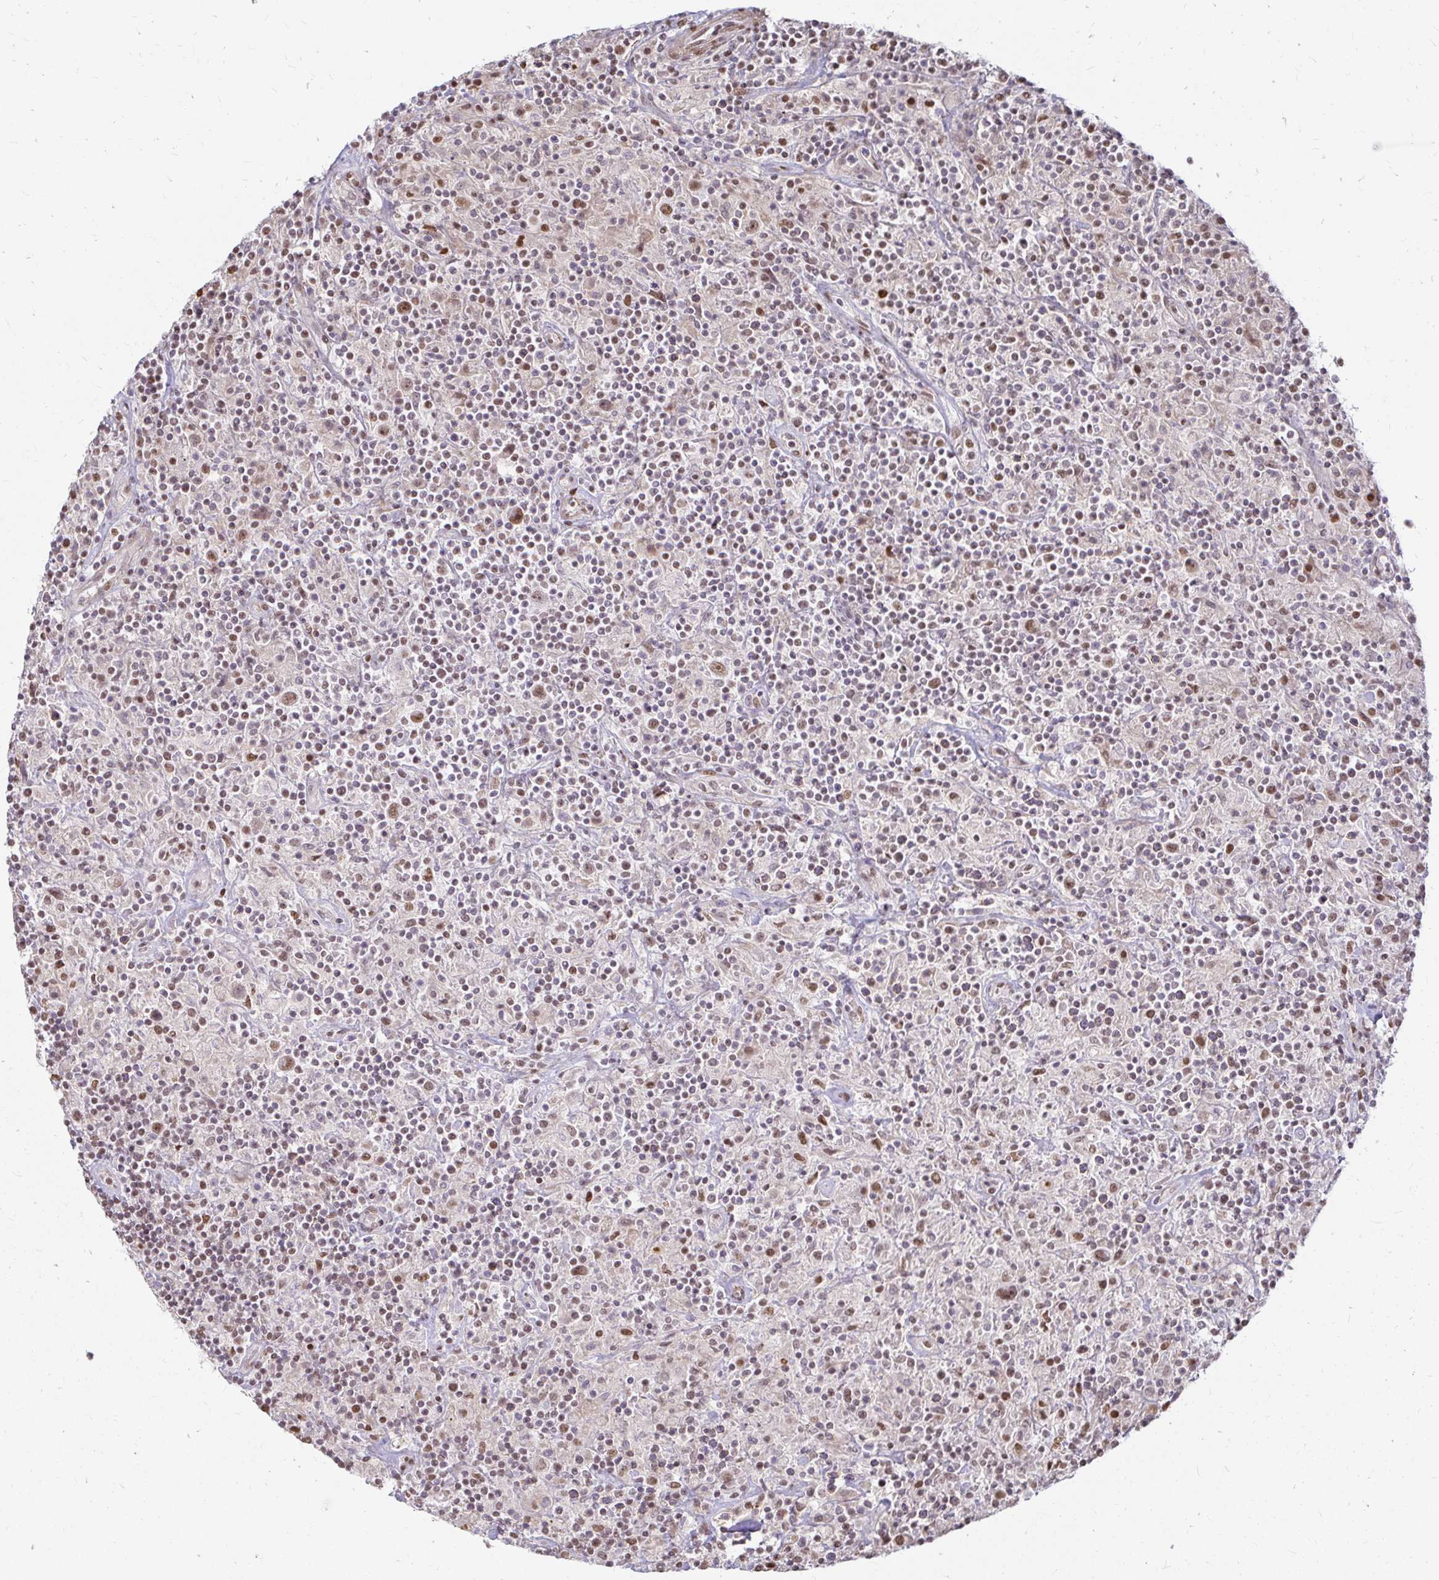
{"staining": {"intensity": "moderate", "quantity": ">75%", "location": "nuclear"}, "tissue": "lymphoma", "cell_type": "Tumor cells", "image_type": "cancer", "snomed": [{"axis": "morphology", "description": "Hodgkin's disease, NOS"}, {"axis": "topography", "description": "Lymph node"}], "caption": "Brown immunohistochemical staining in Hodgkin's disease shows moderate nuclear expression in approximately >75% of tumor cells.", "gene": "HNRNPU", "patient": {"sex": "male", "age": 70}}